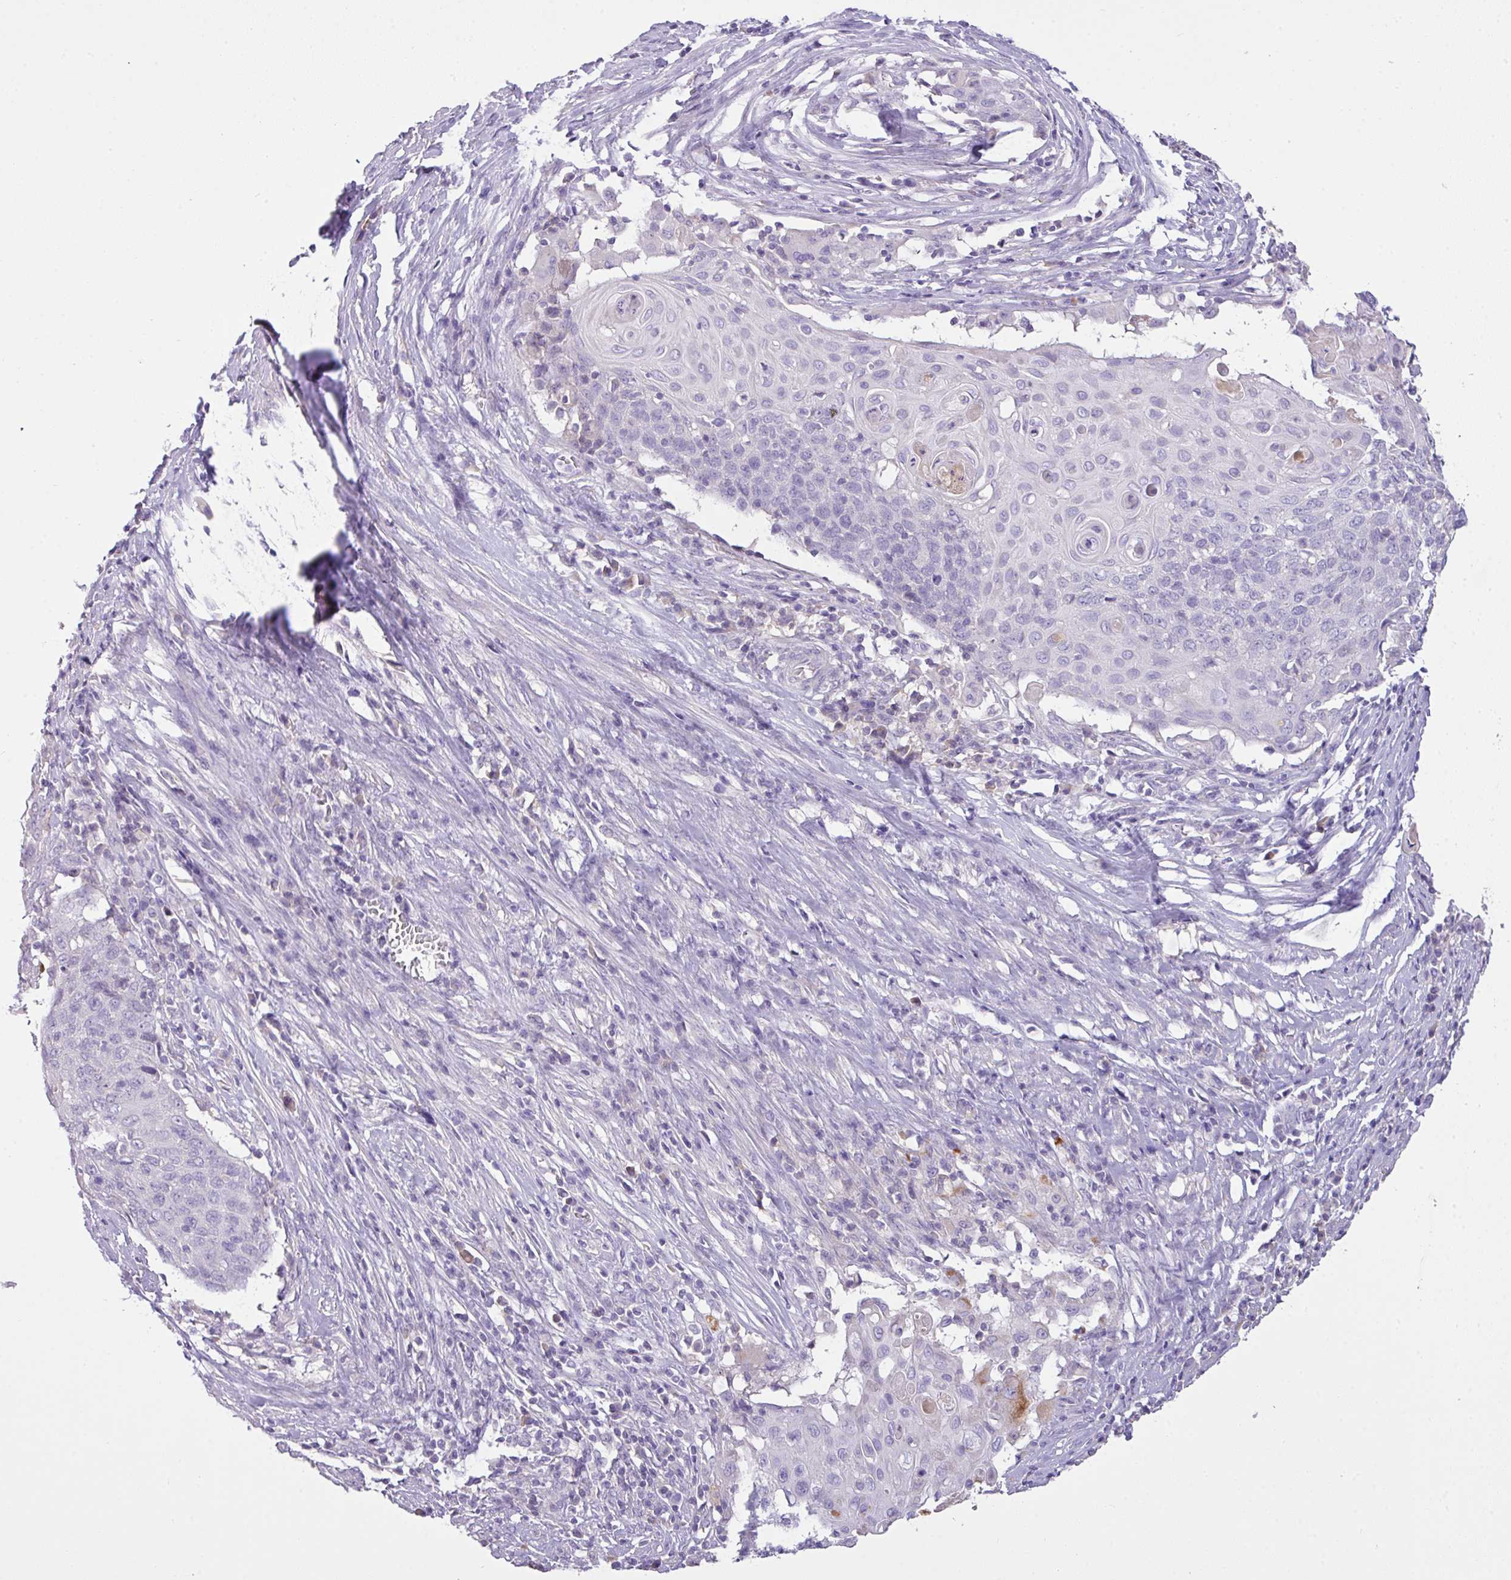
{"staining": {"intensity": "negative", "quantity": "none", "location": "none"}, "tissue": "cervical cancer", "cell_type": "Tumor cells", "image_type": "cancer", "snomed": [{"axis": "morphology", "description": "Squamous cell carcinoma, NOS"}, {"axis": "topography", "description": "Cervix"}], "caption": "Human cervical squamous cell carcinoma stained for a protein using immunohistochemistry (IHC) displays no expression in tumor cells.", "gene": "OR6C6", "patient": {"sex": "female", "age": 39}}